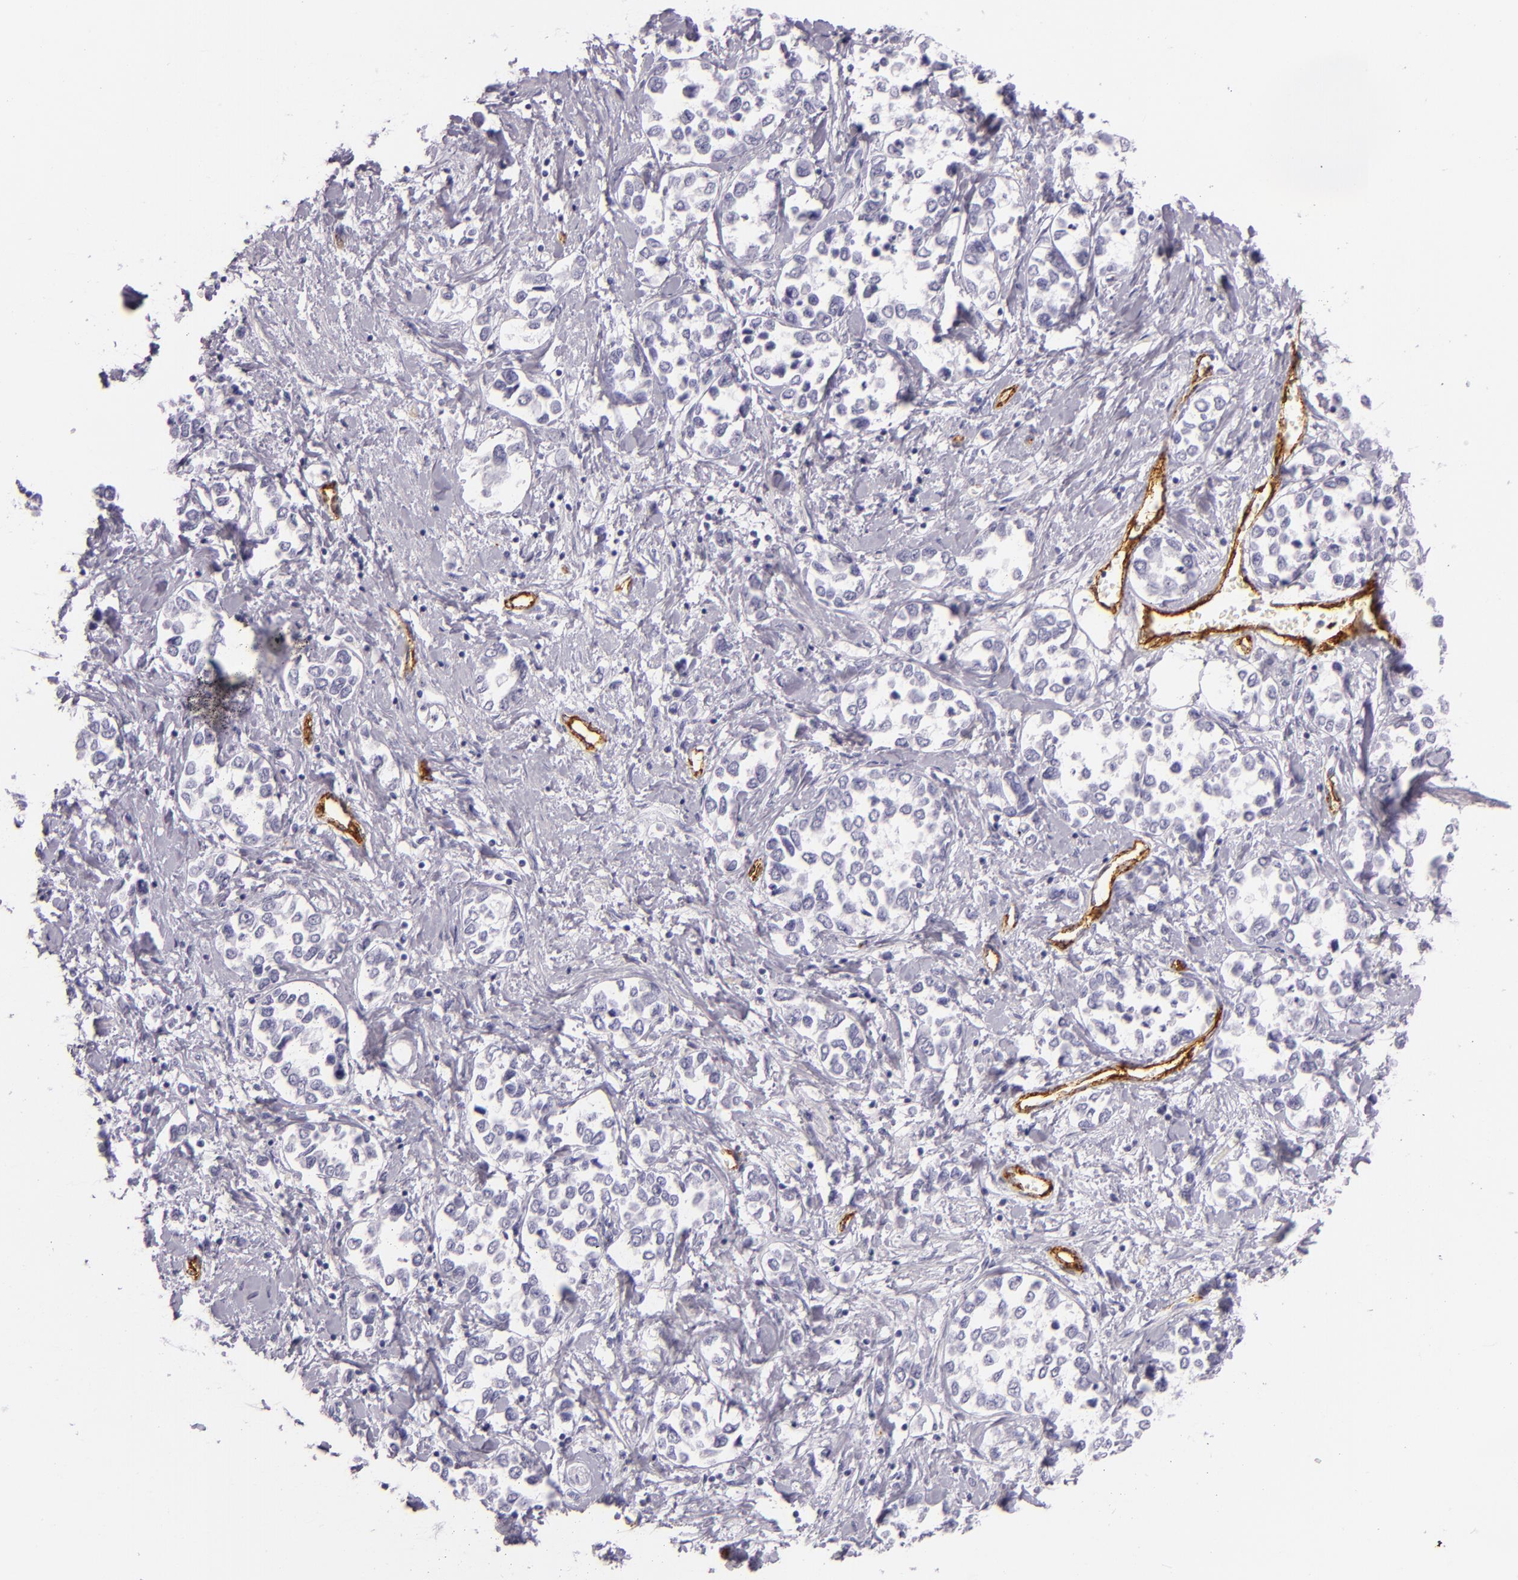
{"staining": {"intensity": "negative", "quantity": "none", "location": "none"}, "tissue": "stomach cancer", "cell_type": "Tumor cells", "image_type": "cancer", "snomed": [{"axis": "morphology", "description": "Adenocarcinoma, NOS"}, {"axis": "topography", "description": "Stomach, upper"}], "caption": "An immunohistochemistry image of adenocarcinoma (stomach) is shown. There is no staining in tumor cells of adenocarcinoma (stomach).", "gene": "SELP", "patient": {"sex": "male", "age": 76}}